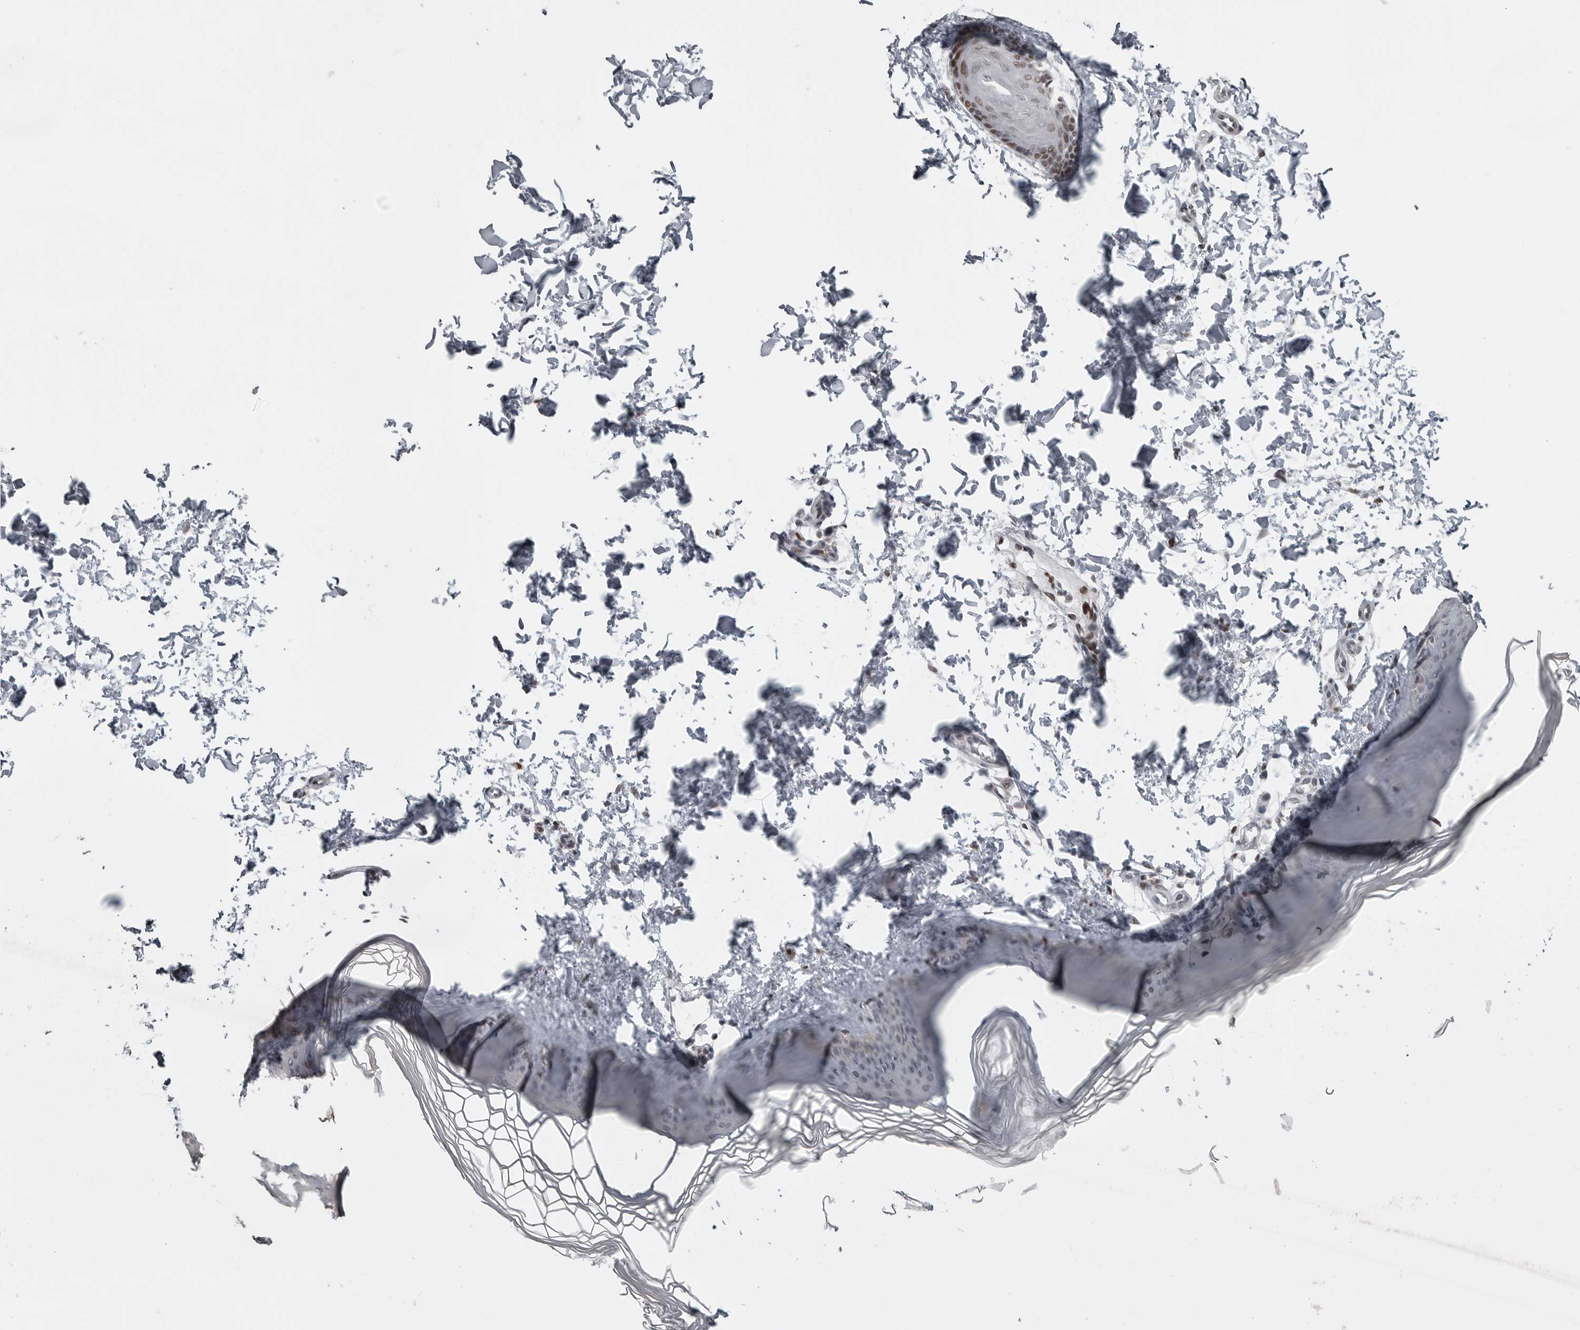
{"staining": {"intensity": "negative", "quantity": "none", "location": "none"}, "tissue": "skin", "cell_type": "Fibroblasts", "image_type": "normal", "snomed": [{"axis": "morphology", "description": "Normal tissue, NOS"}, {"axis": "topography", "description": "Skin"}], "caption": "This is an immunohistochemistry (IHC) image of benign skin. There is no positivity in fibroblasts.", "gene": "HMGN3", "patient": {"sex": "female", "age": 27}}